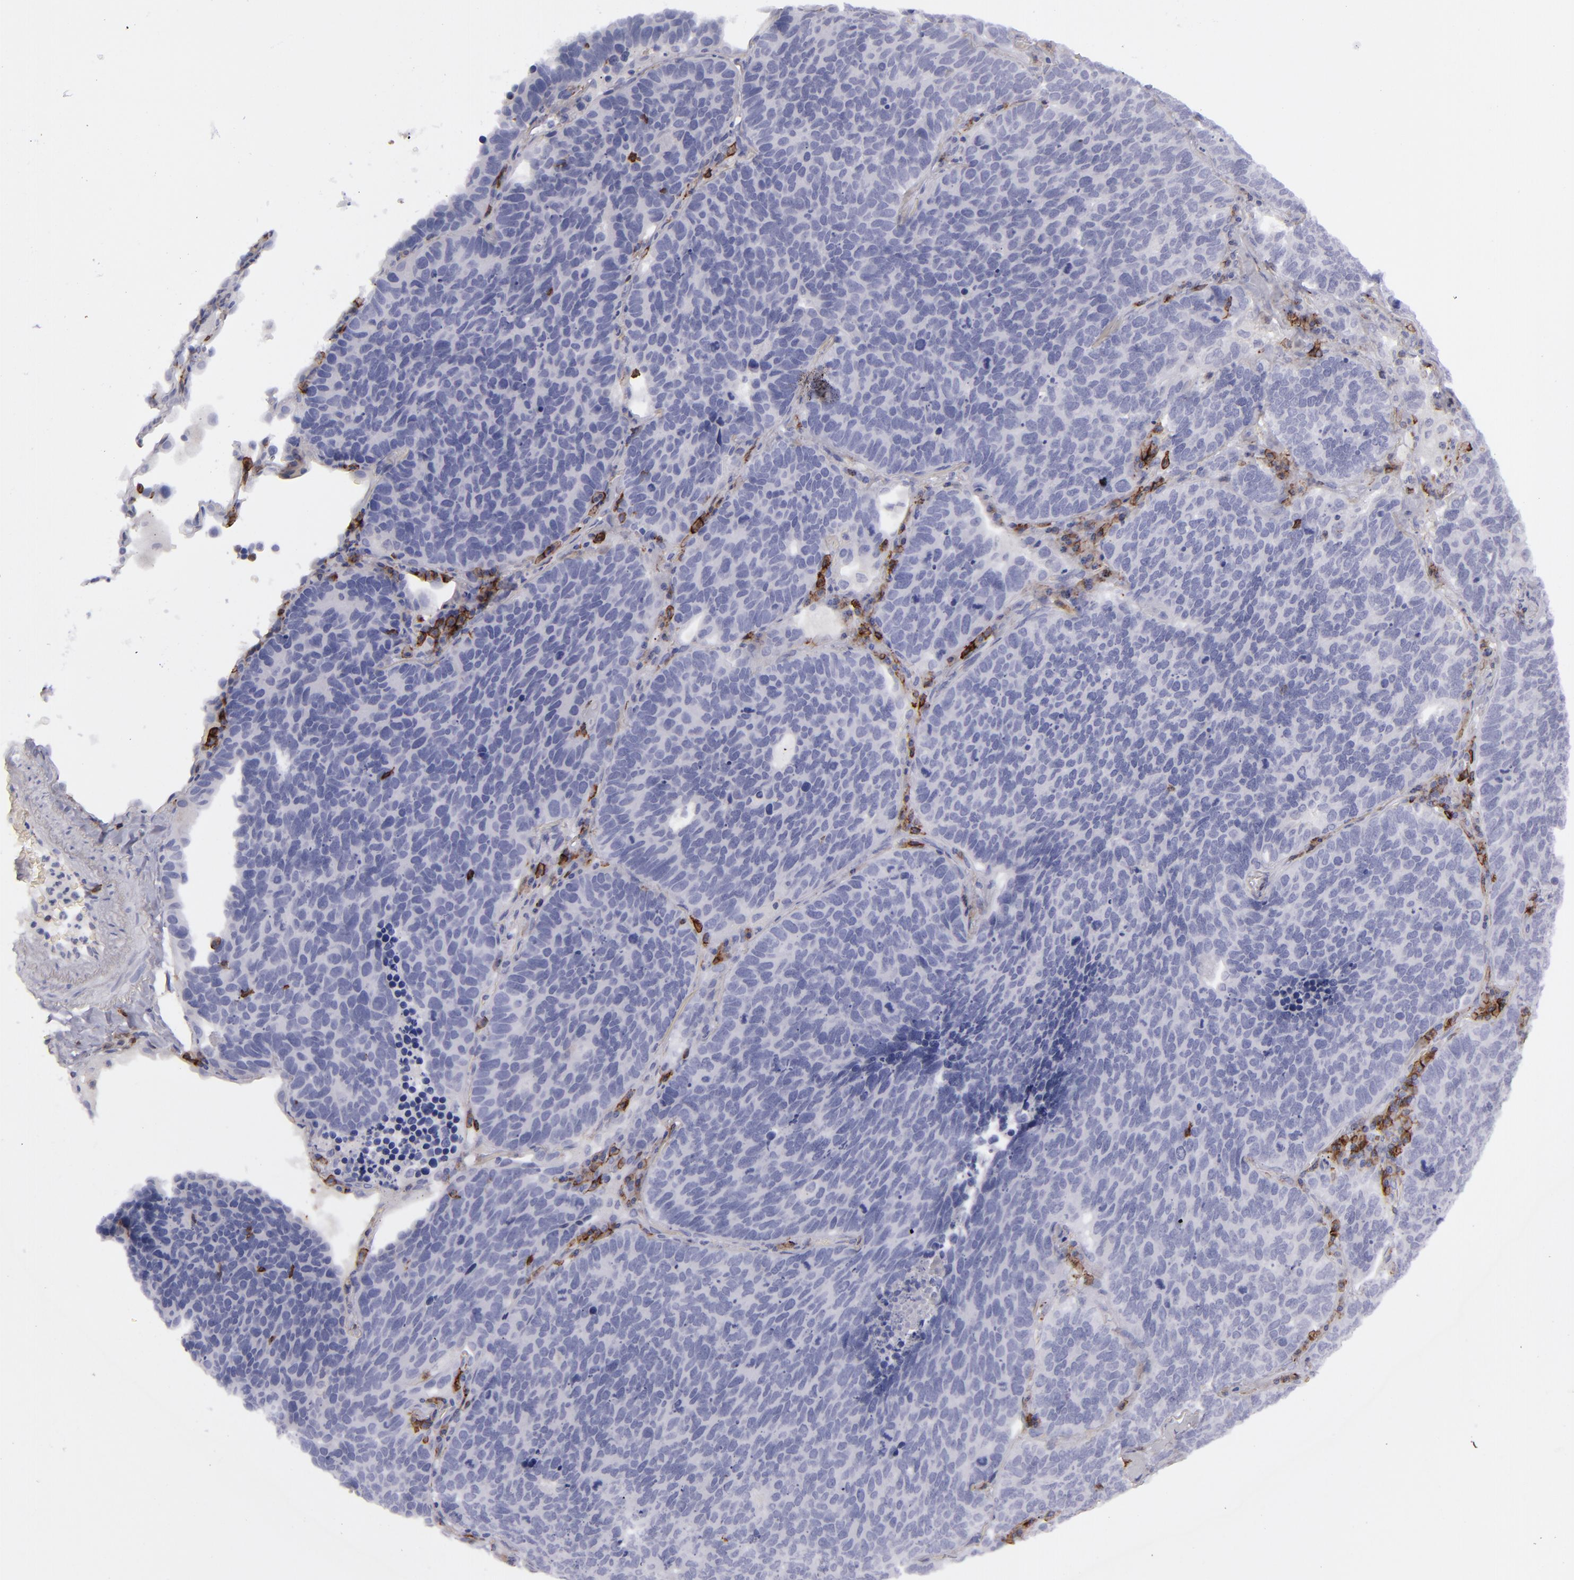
{"staining": {"intensity": "negative", "quantity": "none", "location": "none"}, "tissue": "lung cancer", "cell_type": "Tumor cells", "image_type": "cancer", "snomed": [{"axis": "morphology", "description": "Neoplasm, malignant, NOS"}, {"axis": "topography", "description": "Lung"}], "caption": "Tumor cells show no significant protein positivity in lung malignant neoplasm.", "gene": "CD27", "patient": {"sex": "female", "age": 75}}